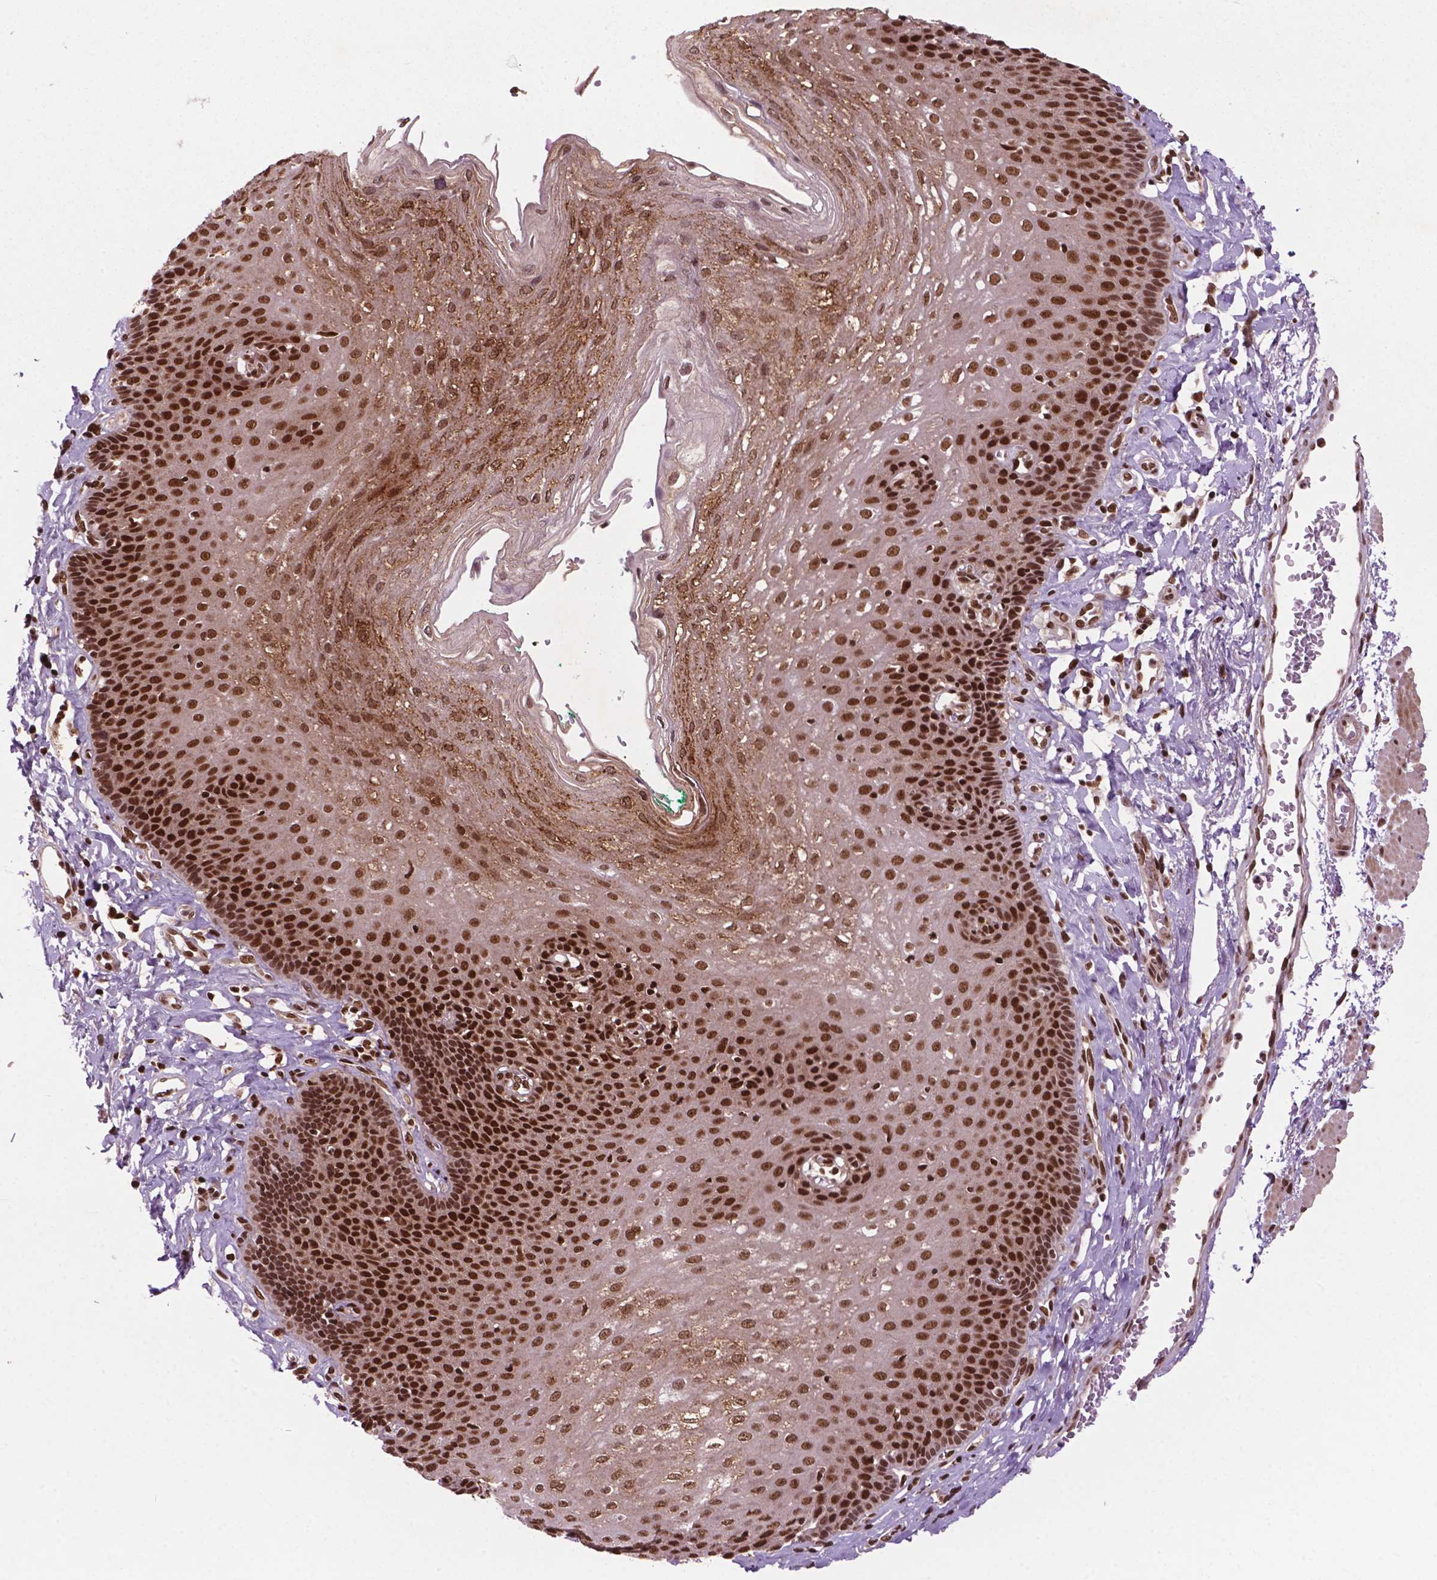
{"staining": {"intensity": "strong", "quantity": ">75%", "location": "cytoplasmic/membranous,nuclear"}, "tissue": "esophagus", "cell_type": "Squamous epithelial cells", "image_type": "normal", "snomed": [{"axis": "morphology", "description": "Normal tissue, NOS"}, {"axis": "topography", "description": "Esophagus"}], "caption": "Squamous epithelial cells display strong cytoplasmic/membranous,nuclear staining in approximately >75% of cells in unremarkable esophagus.", "gene": "SIRT6", "patient": {"sex": "female", "age": 81}}